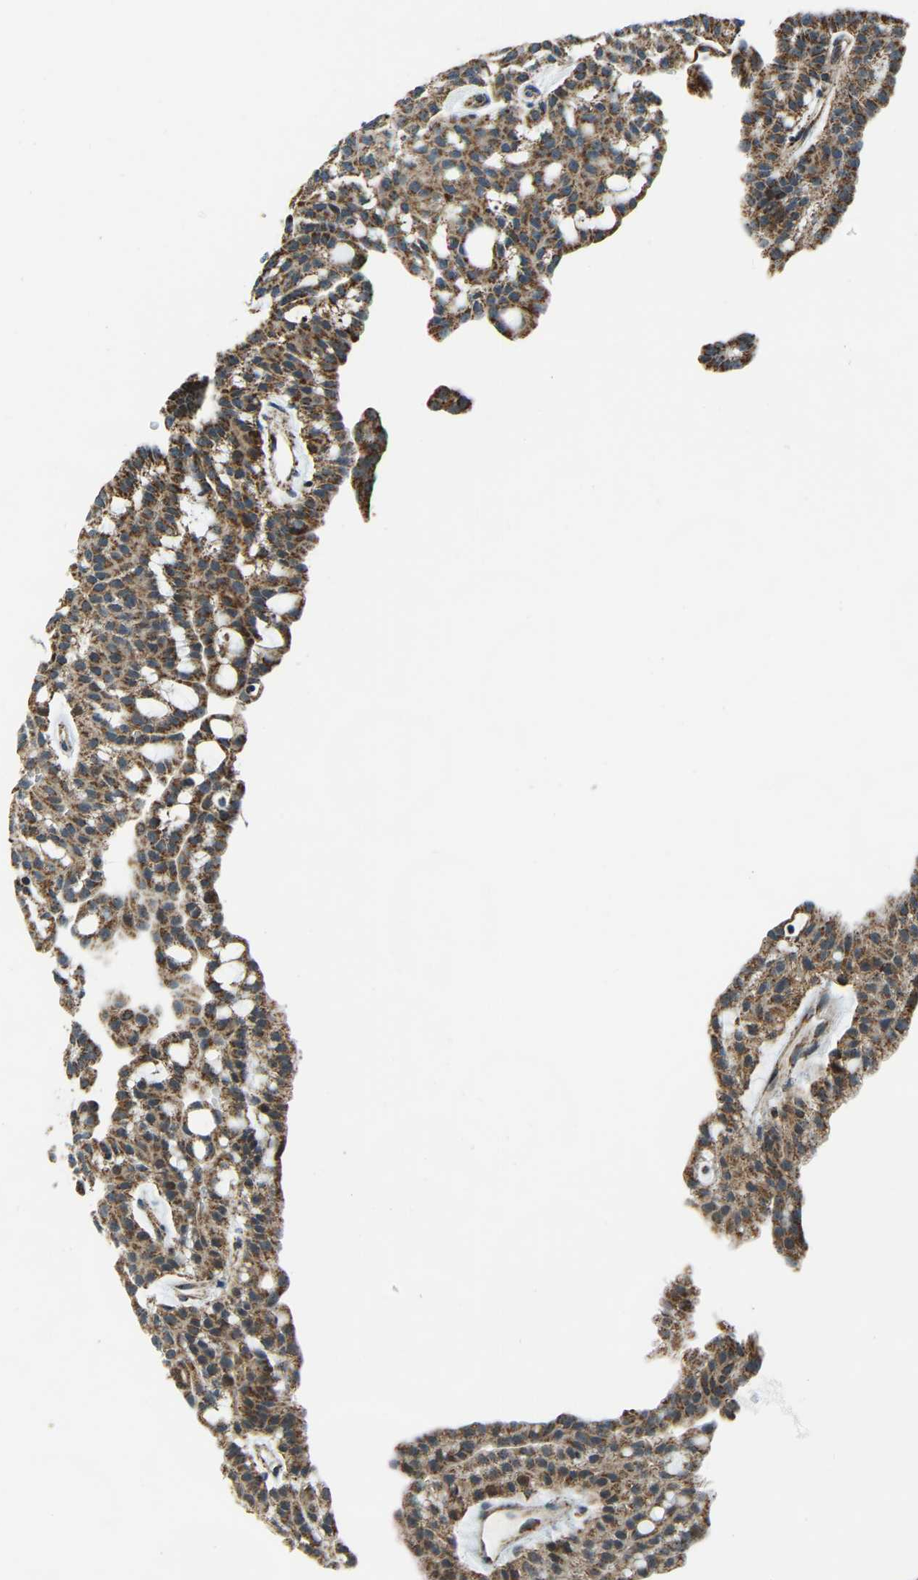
{"staining": {"intensity": "moderate", "quantity": ">75%", "location": "cytoplasmic/membranous"}, "tissue": "renal cancer", "cell_type": "Tumor cells", "image_type": "cancer", "snomed": [{"axis": "morphology", "description": "Adenocarcinoma, NOS"}, {"axis": "topography", "description": "Kidney"}], "caption": "High-power microscopy captured an IHC image of renal cancer (adenocarcinoma), revealing moderate cytoplasmic/membranous staining in approximately >75% of tumor cells.", "gene": "RBM33", "patient": {"sex": "male", "age": 63}}